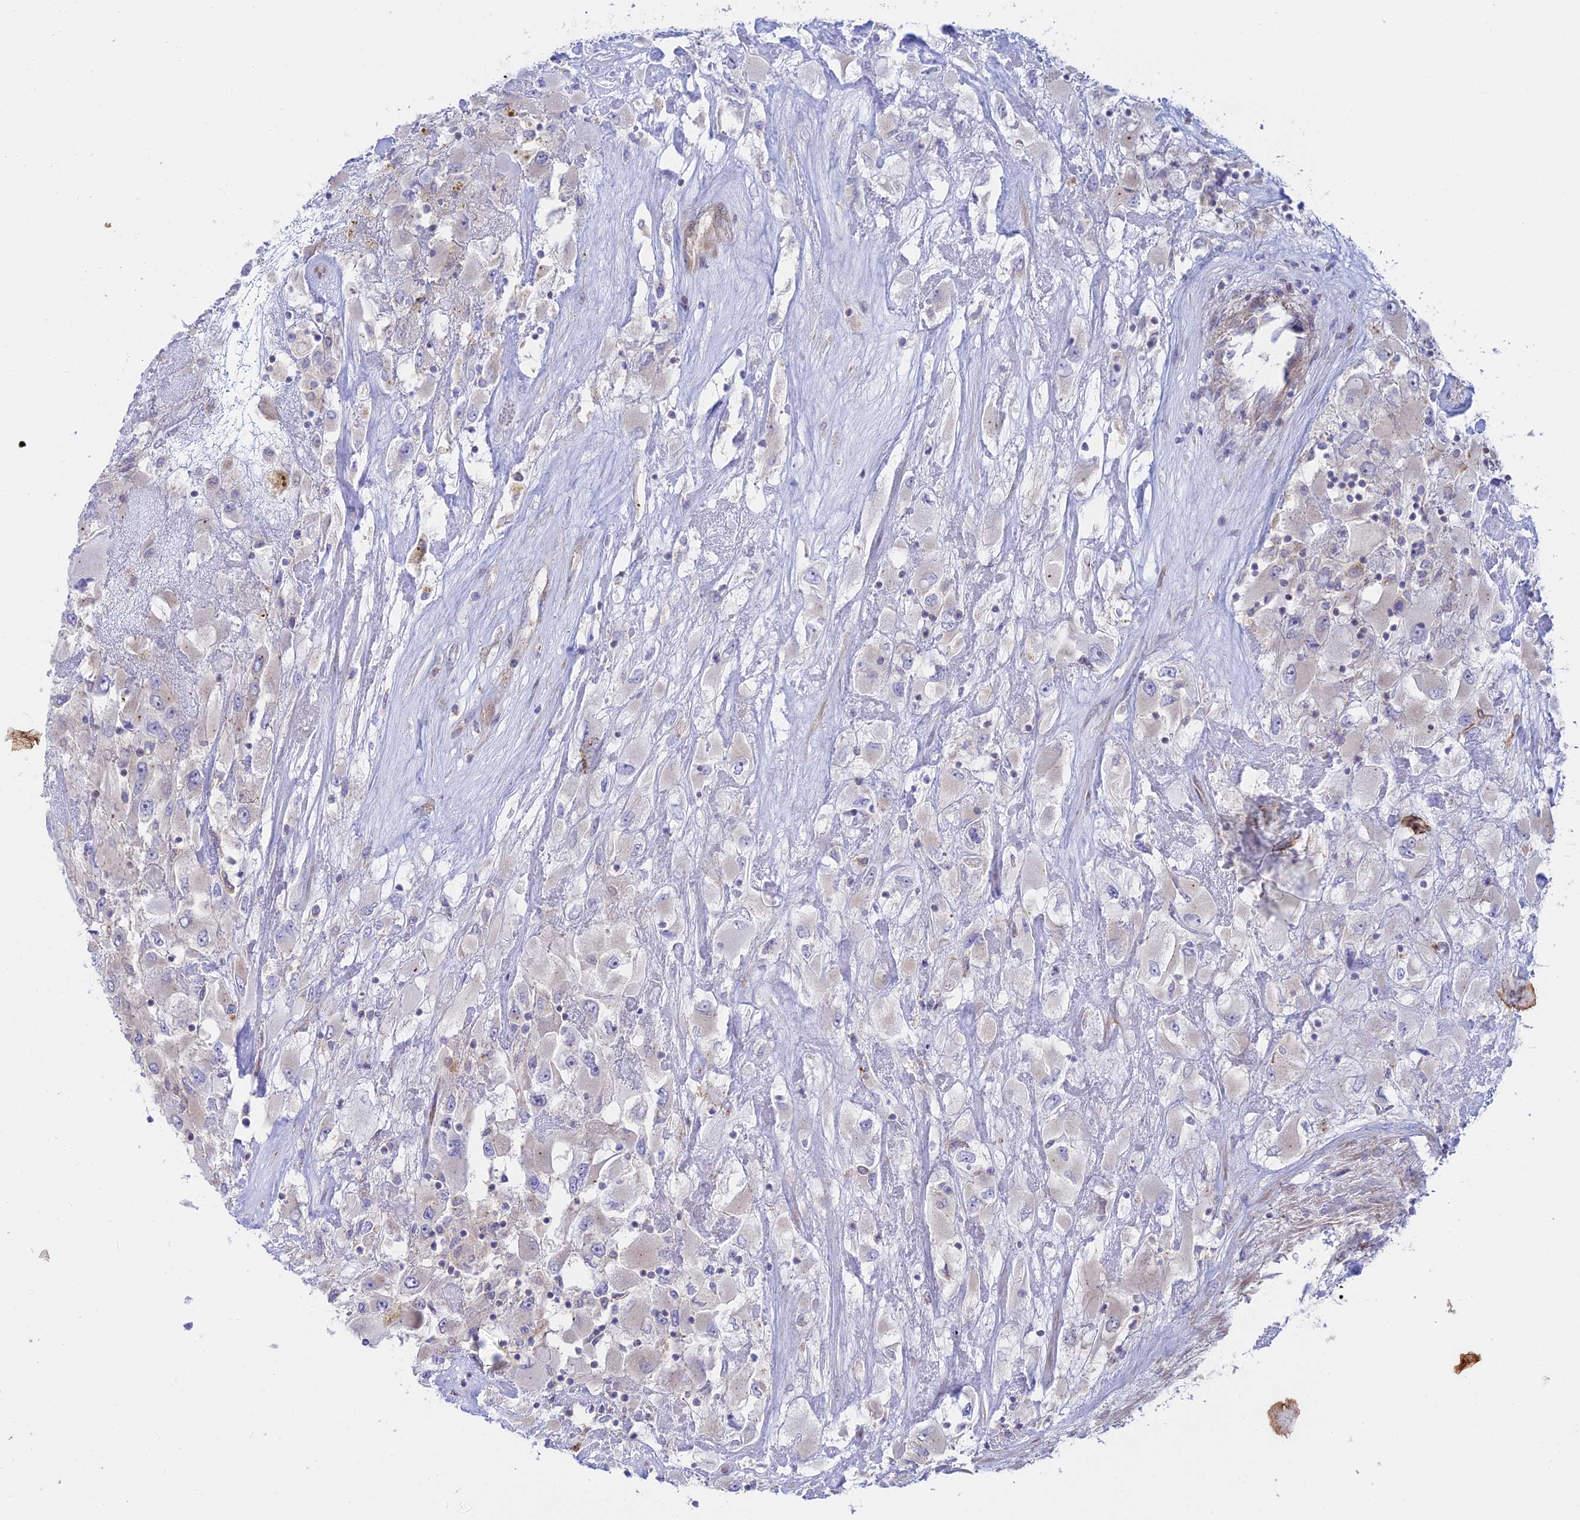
{"staining": {"intensity": "negative", "quantity": "none", "location": "none"}, "tissue": "renal cancer", "cell_type": "Tumor cells", "image_type": "cancer", "snomed": [{"axis": "morphology", "description": "Adenocarcinoma, NOS"}, {"axis": "topography", "description": "Kidney"}], "caption": "This is an IHC histopathology image of renal cancer (adenocarcinoma). There is no positivity in tumor cells.", "gene": "KCNAB1", "patient": {"sex": "female", "age": 52}}